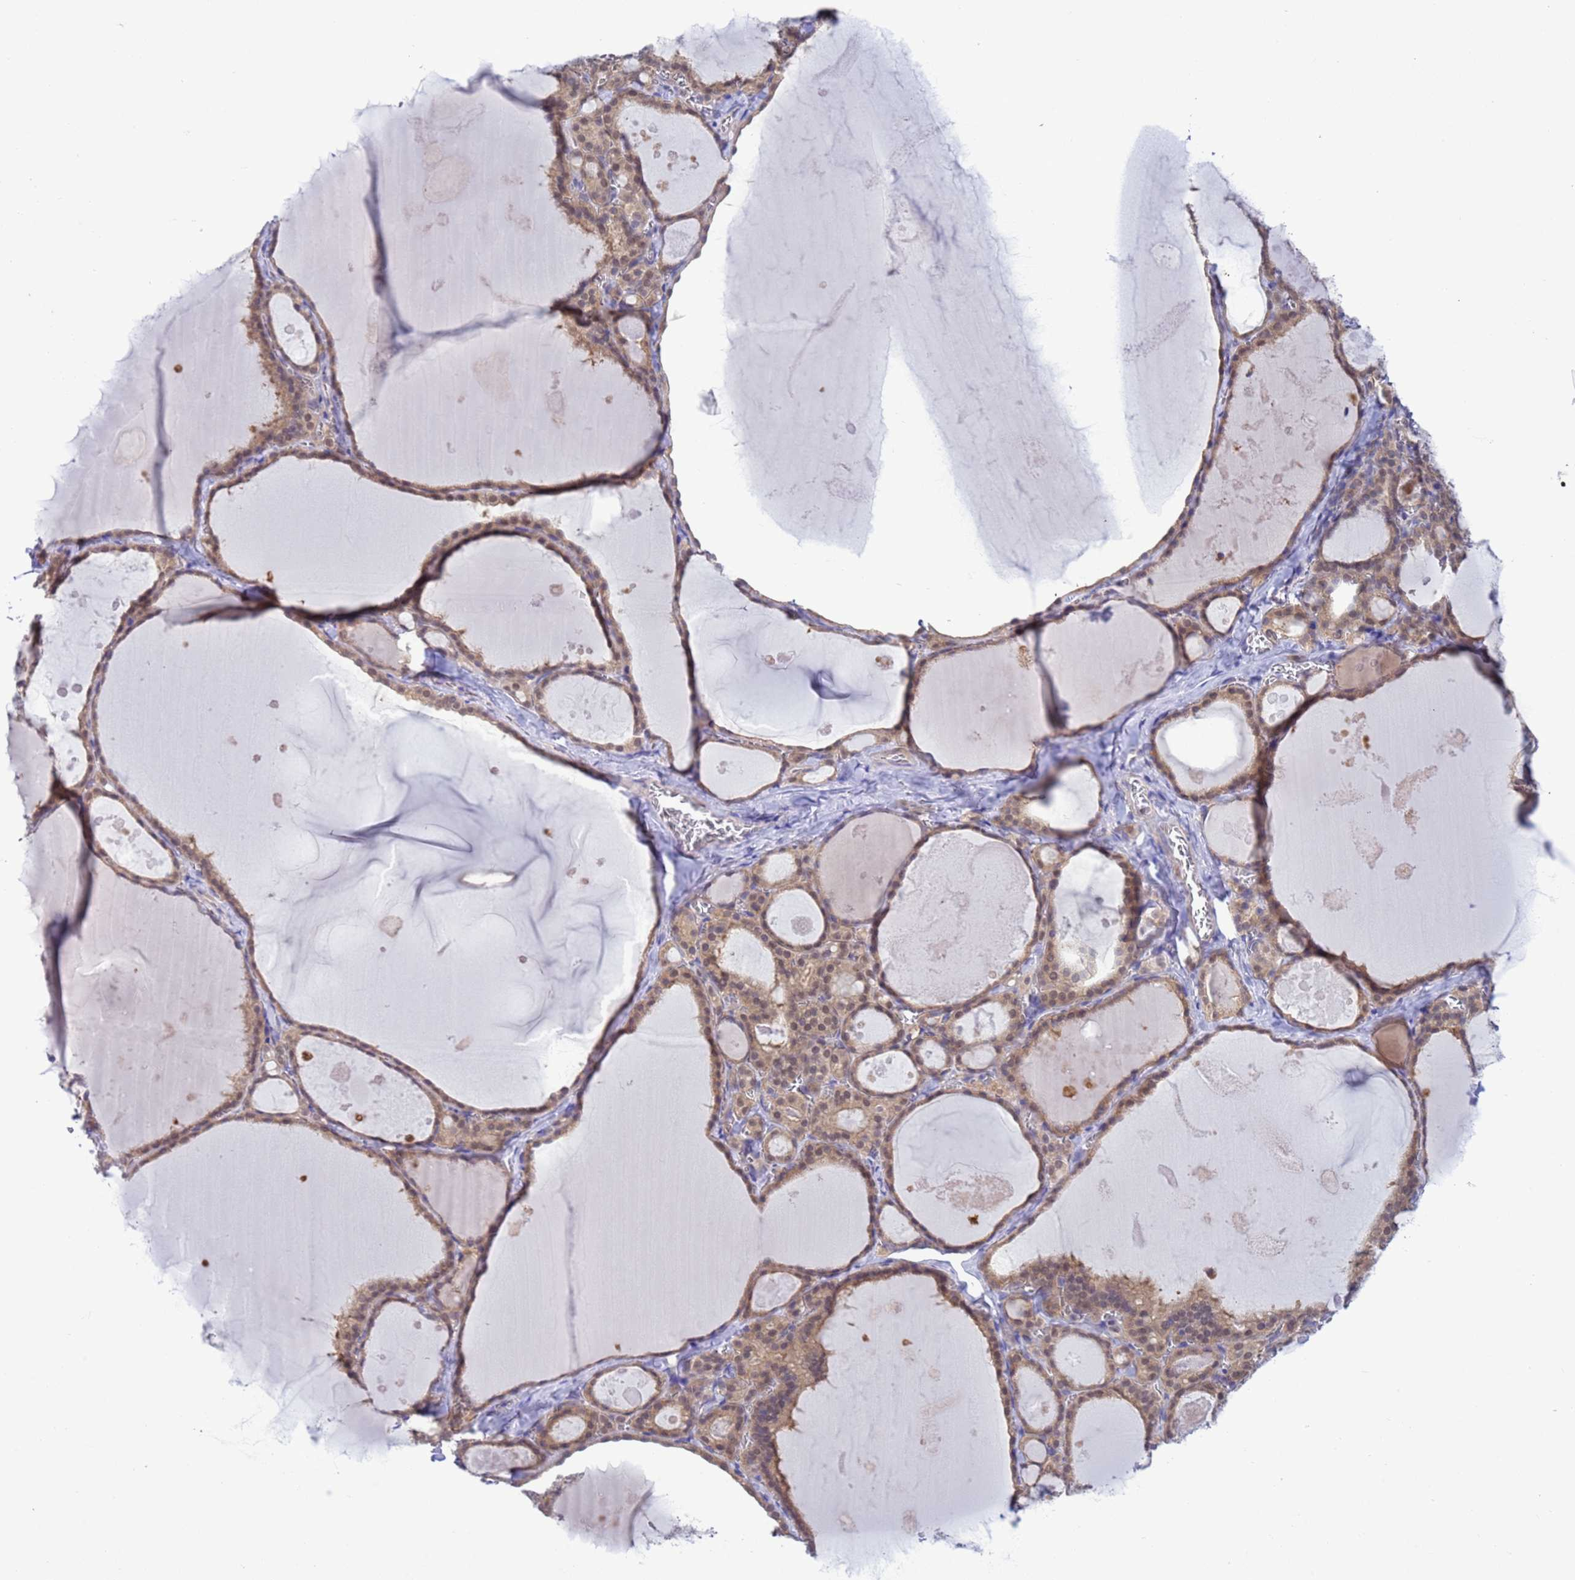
{"staining": {"intensity": "moderate", "quantity": "25%-75%", "location": "cytoplasmic/membranous,nuclear"}, "tissue": "thyroid gland", "cell_type": "Glandular cells", "image_type": "normal", "snomed": [{"axis": "morphology", "description": "Normal tissue, NOS"}, {"axis": "topography", "description": "Thyroid gland"}], "caption": "Protein expression by immunohistochemistry (IHC) displays moderate cytoplasmic/membranous,nuclear positivity in approximately 25%-75% of glandular cells in unremarkable thyroid gland.", "gene": "ZNF461", "patient": {"sex": "male", "age": 56}}